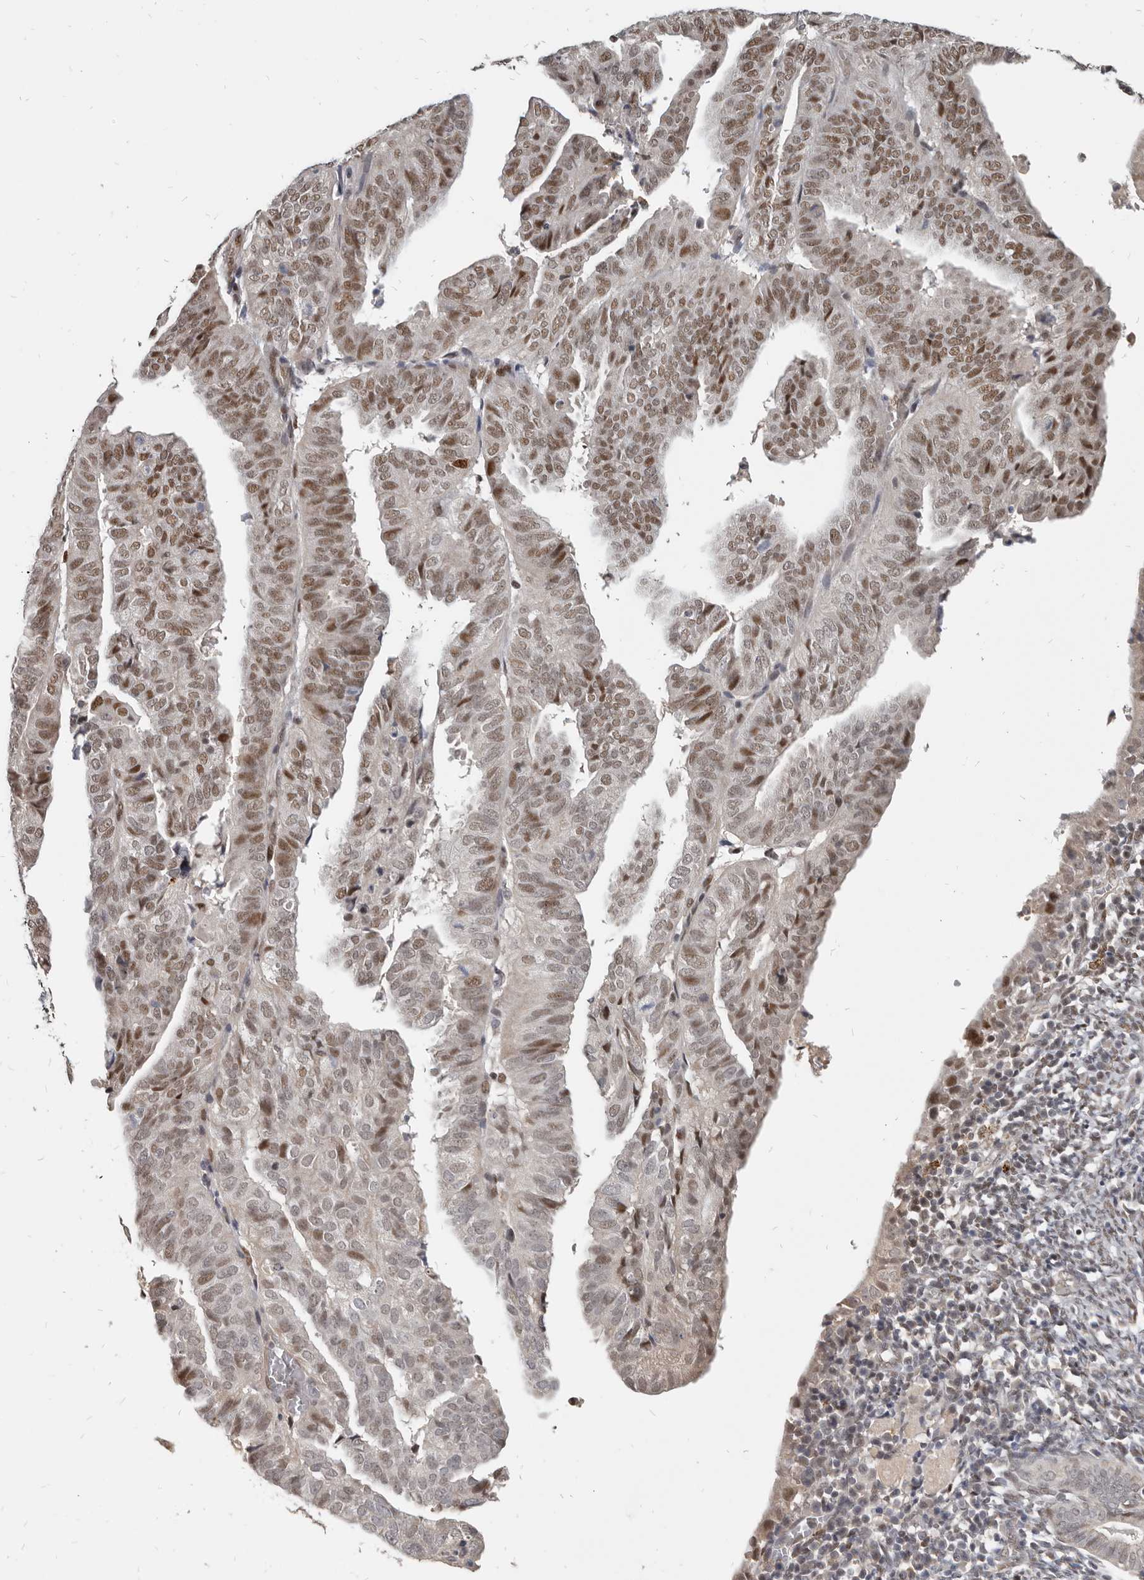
{"staining": {"intensity": "weak", "quantity": ">75%", "location": "nuclear"}, "tissue": "endometrial cancer", "cell_type": "Tumor cells", "image_type": "cancer", "snomed": [{"axis": "morphology", "description": "Adenocarcinoma, NOS"}, {"axis": "topography", "description": "Uterus"}], "caption": "Weak nuclear staining for a protein is seen in approximately >75% of tumor cells of adenocarcinoma (endometrial) using IHC.", "gene": "ATF5", "patient": {"sex": "female", "age": 77}}